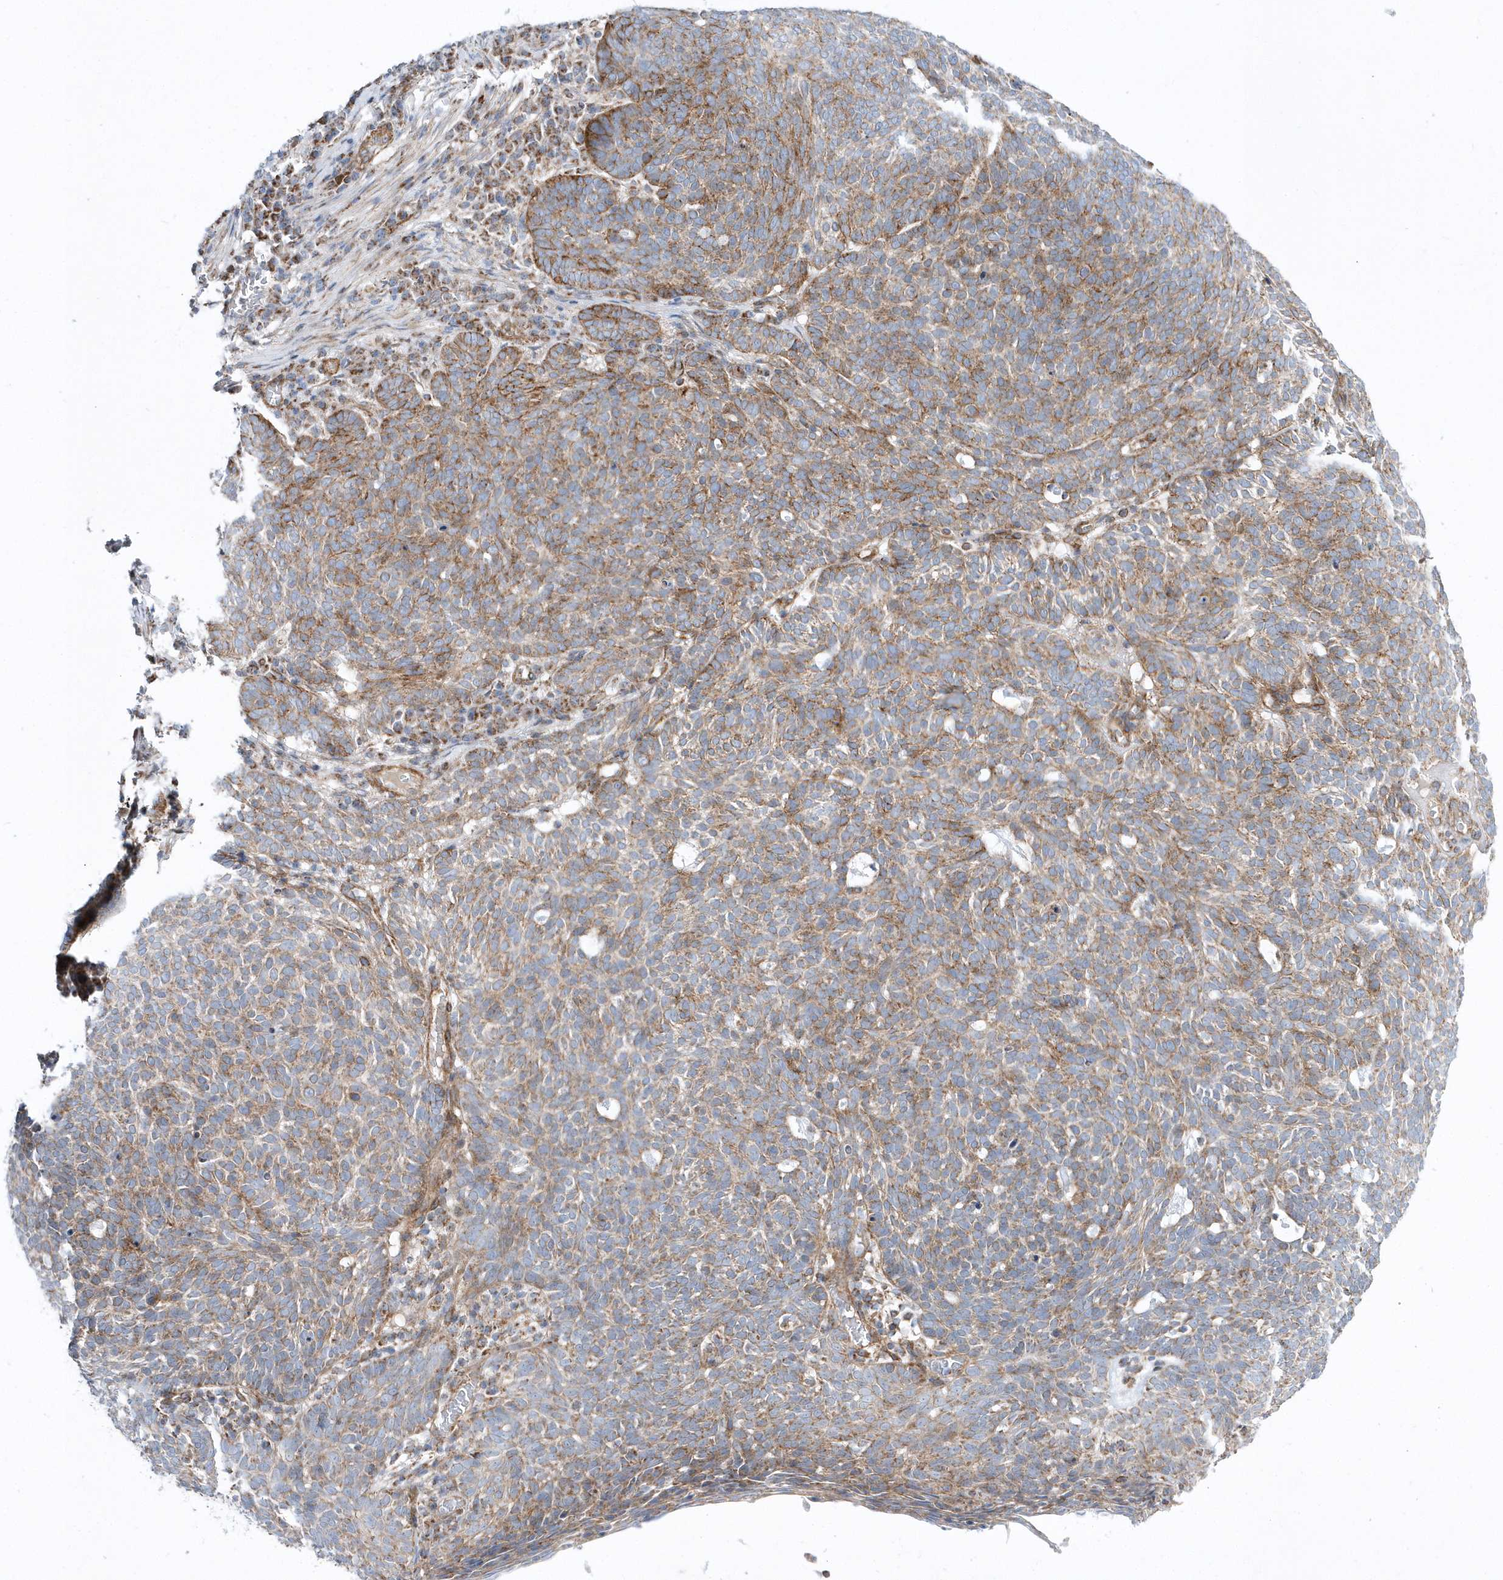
{"staining": {"intensity": "moderate", "quantity": ">75%", "location": "cytoplasmic/membranous"}, "tissue": "skin cancer", "cell_type": "Tumor cells", "image_type": "cancer", "snomed": [{"axis": "morphology", "description": "Squamous cell carcinoma, NOS"}, {"axis": "topography", "description": "Skin"}], "caption": "The immunohistochemical stain labels moderate cytoplasmic/membranous staining in tumor cells of skin cancer tissue.", "gene": "OPA1", "patient": {"sex": "female", "age": 90}}